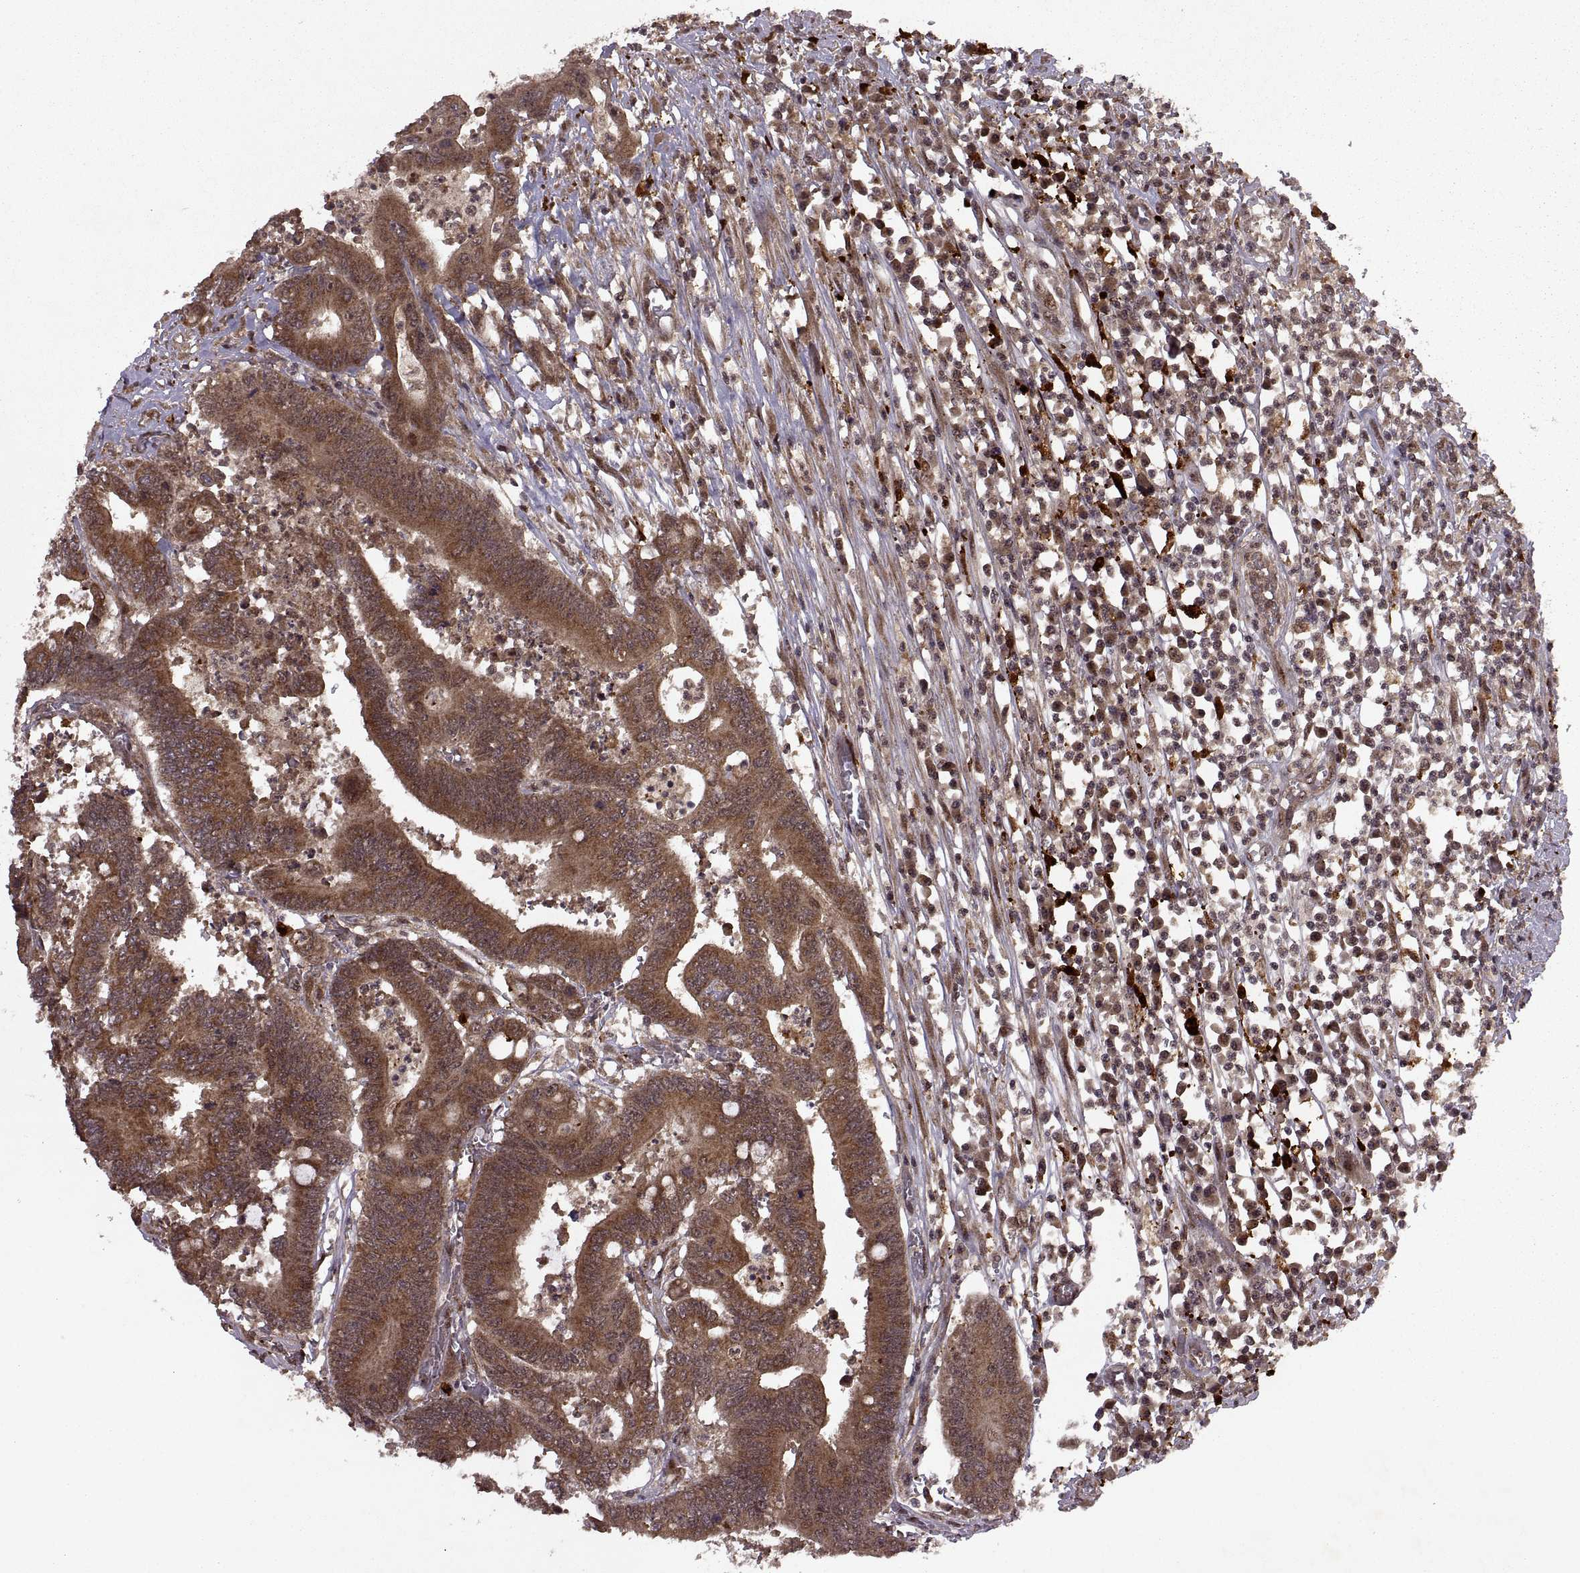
{"staining": {"intensity": "strong", "quantity": ">75%", "location": "cytoplasmic/membranous"}, "tissue": "colorectal cancer", "cell_type": "Tumor cells", "image_type": "cancer", "snomed": [{"axis": "morphology", "description": "Adenocarcinoma, NOS"}, {"axis": "topography", "description": "Rectum"}], "caption": "This image exhibits immunohistochemistry staining of human colorectal cancer (adenocarcinoma), with high strong cytoplasmic/membranous expression in about >75% of tumor cells.", "gene": "PTOV1", "patient": {"sex": "male", "age": 54}}